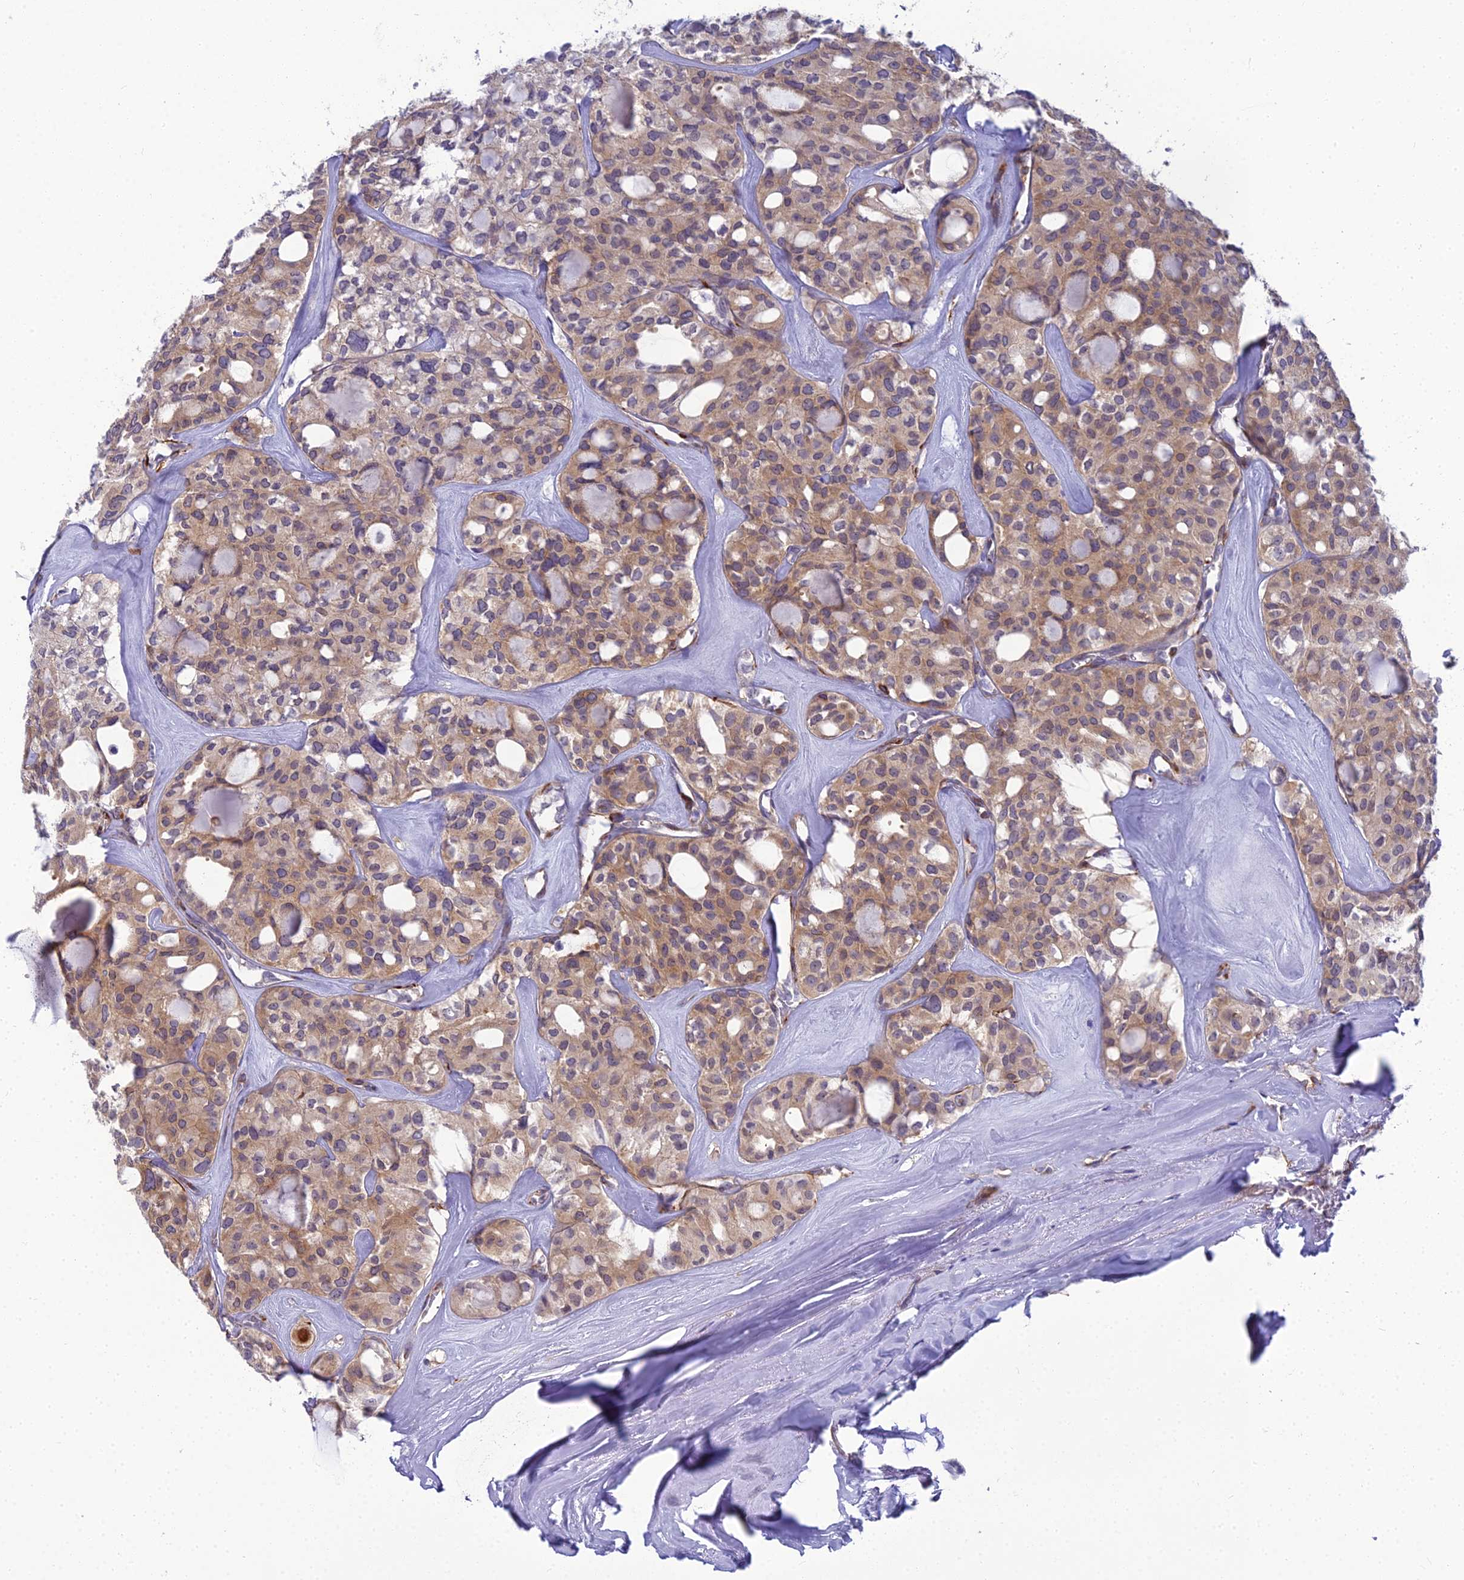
{"staining": {"intensity": "weak", "quantity": ">75%", "location": "cytoplasmic/membranous"}, "tissue": "thyroid cancer", "cell_type": "Tumor cells", "image_type": "cancer", "snomed": [{"axis": "morphology", "description": "Follicular adenoma carcinoma, NOS"}, {"axis": "topography", "description": "Thyroid gland"}], "caption": "The histopathology image exhibits a brown stain indicating the presence of a protein in the cytoplasmic/membranous of tumor cells in thyroid cancer.", "gene": "RGL3", "patient": {"sex": "male", "age": 75}}